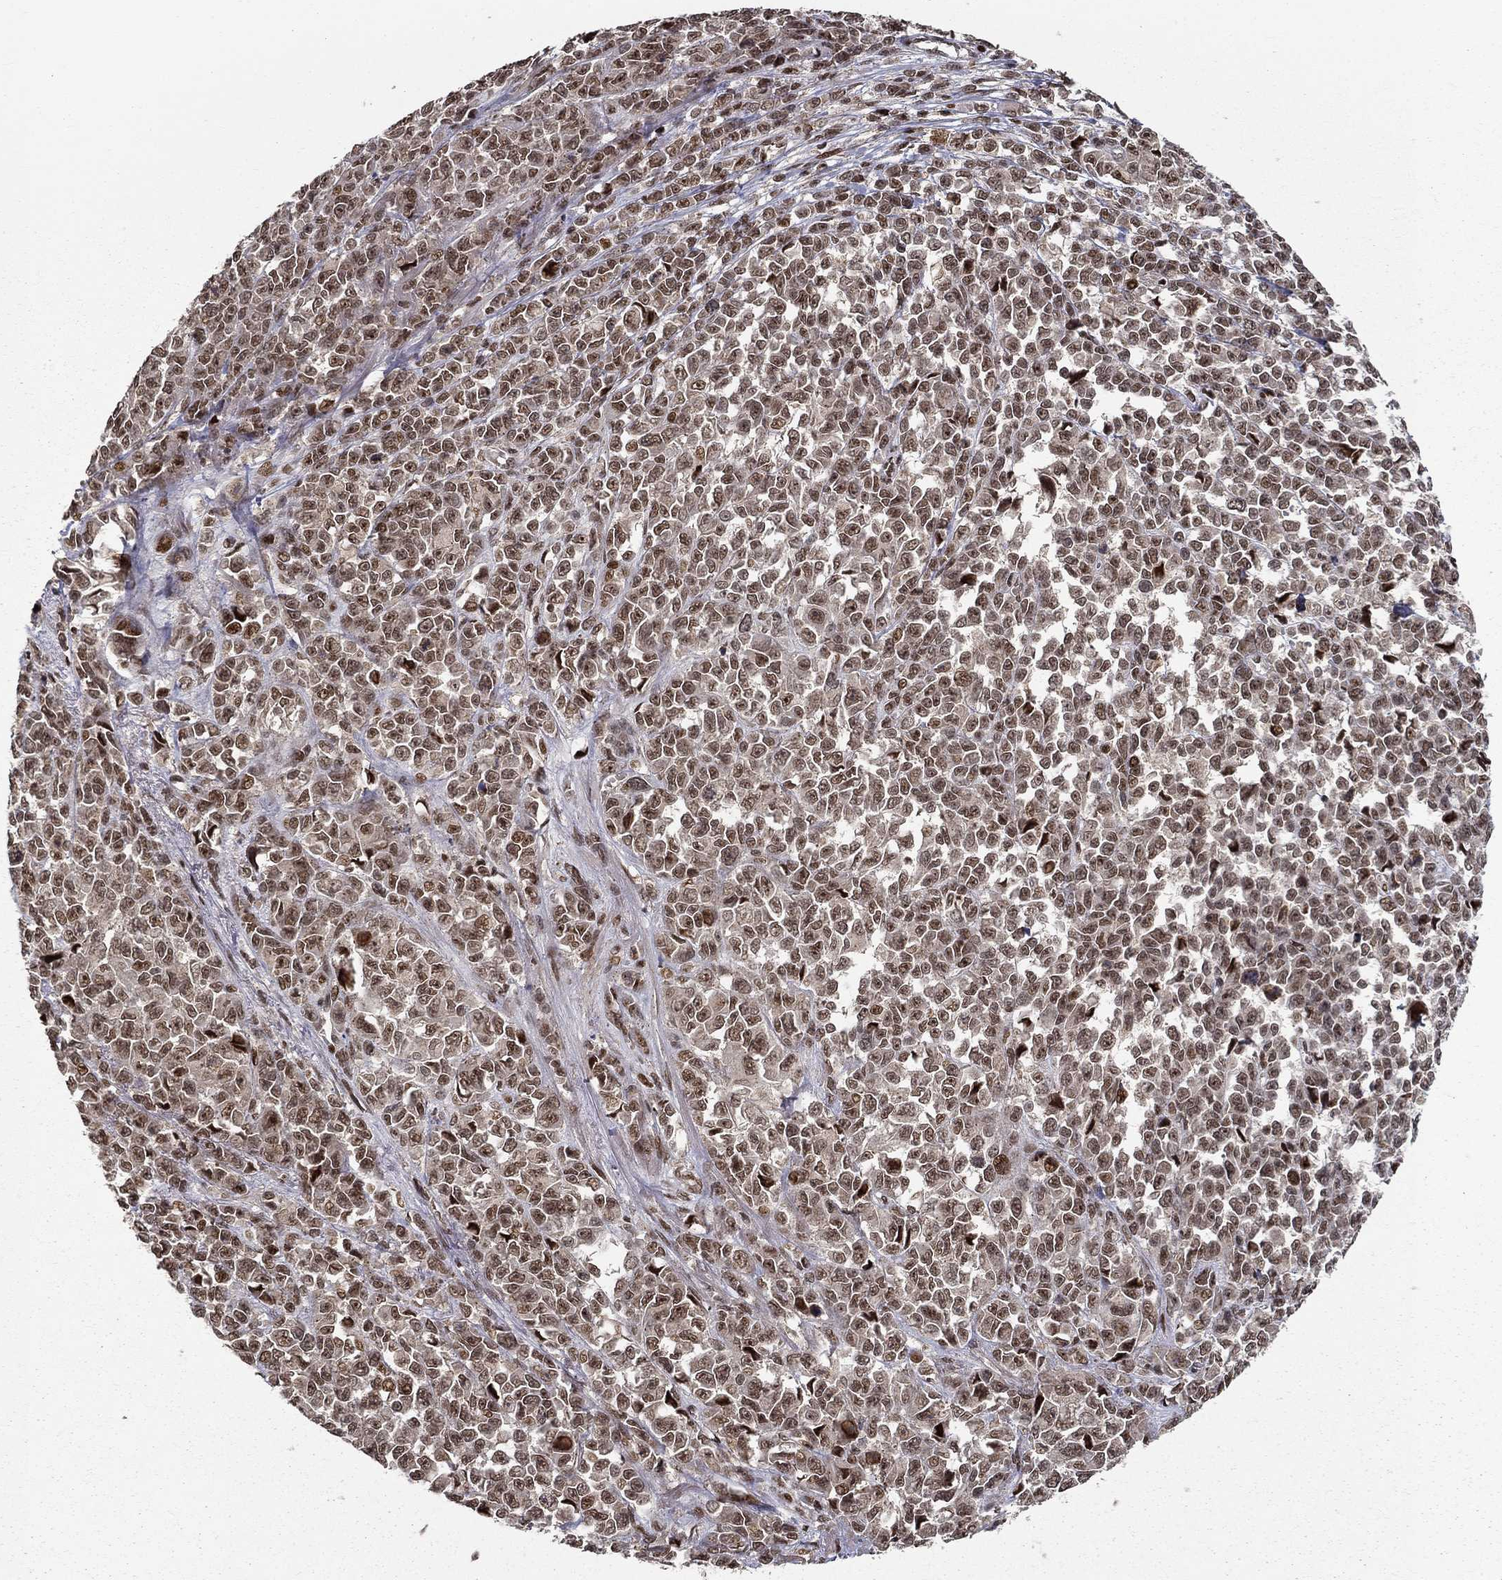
{"staining": {"intensity": "moderate", "quantity": ">75%", "location": "nuclear"}, "tissue": "melanoma", "cell_type": "Tumor cells", "image_type": "cancer", "snomed": [{"axis": "morphology", "description": "Malignant melanoma, NOS"}, {"axis": "topography", "description": "Skin"}], "caption": "IHC photomicrograph of melanoma stained for a protein (brown), which shows medium levels of moderate nuclear staining in about >75% of tumor cells.", "gene": "CDCA7L", "patient": {"sex": "female", "age": 95}}